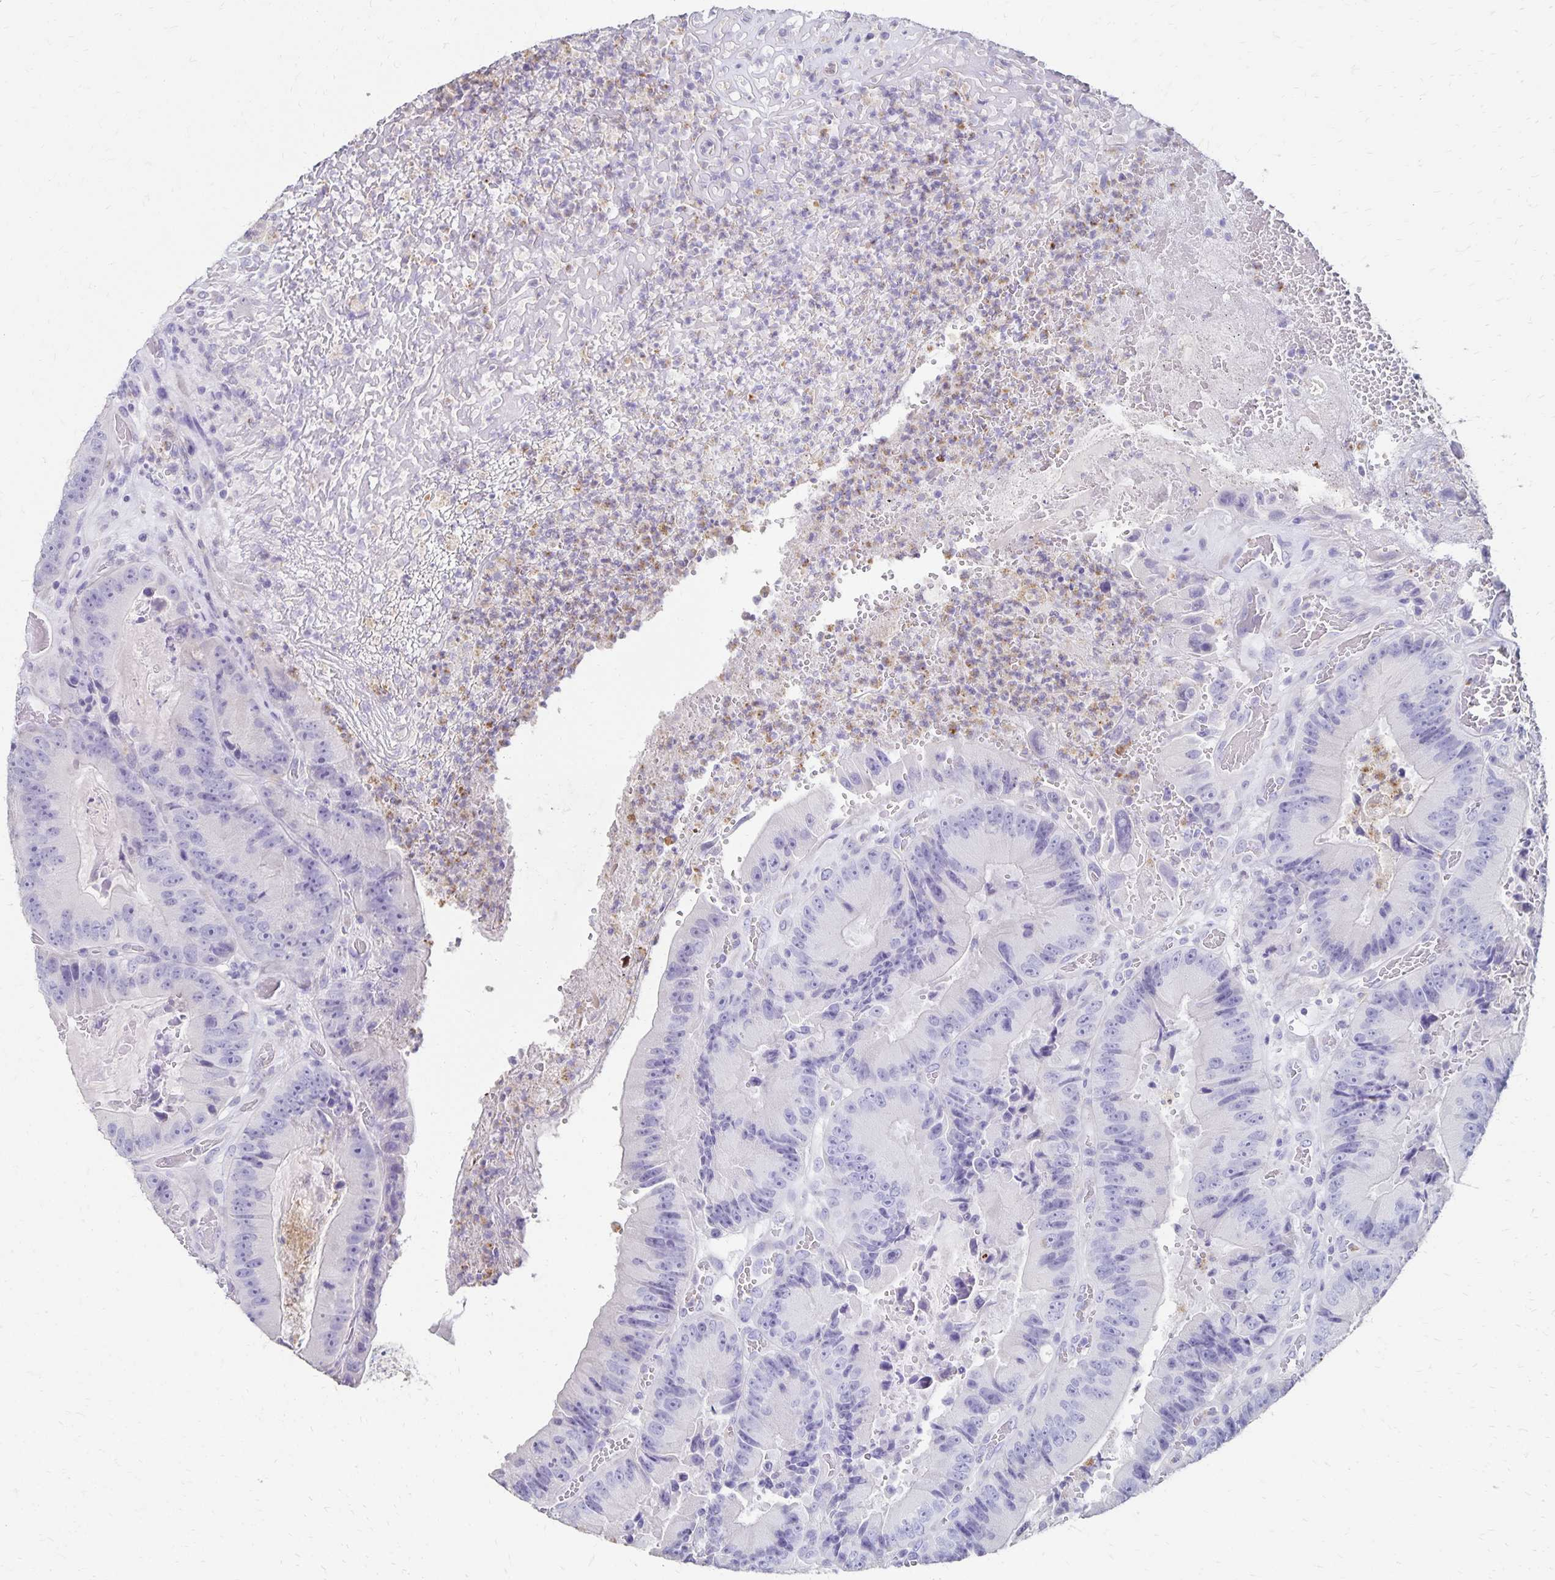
{"staining": {"intensity": "negative", "quantity": "none", "location": "none"}, "tissue": "colorectal cancer", "cell_type": "Tumor cells", "image_type": "cancer", "snomed": [{"axis": "morphology", "description": "Adenocarcinoma, NOS"}, {"axis": "topography", "description": "Colon"}], "caption": "This is an immunohistochemistry (IHC) histopathology image of colorectal adenocarcinoma. There is no staining in tumor cells.", "gene": "DYNLT4", "patient": {"sex": "female", "age": 86}}